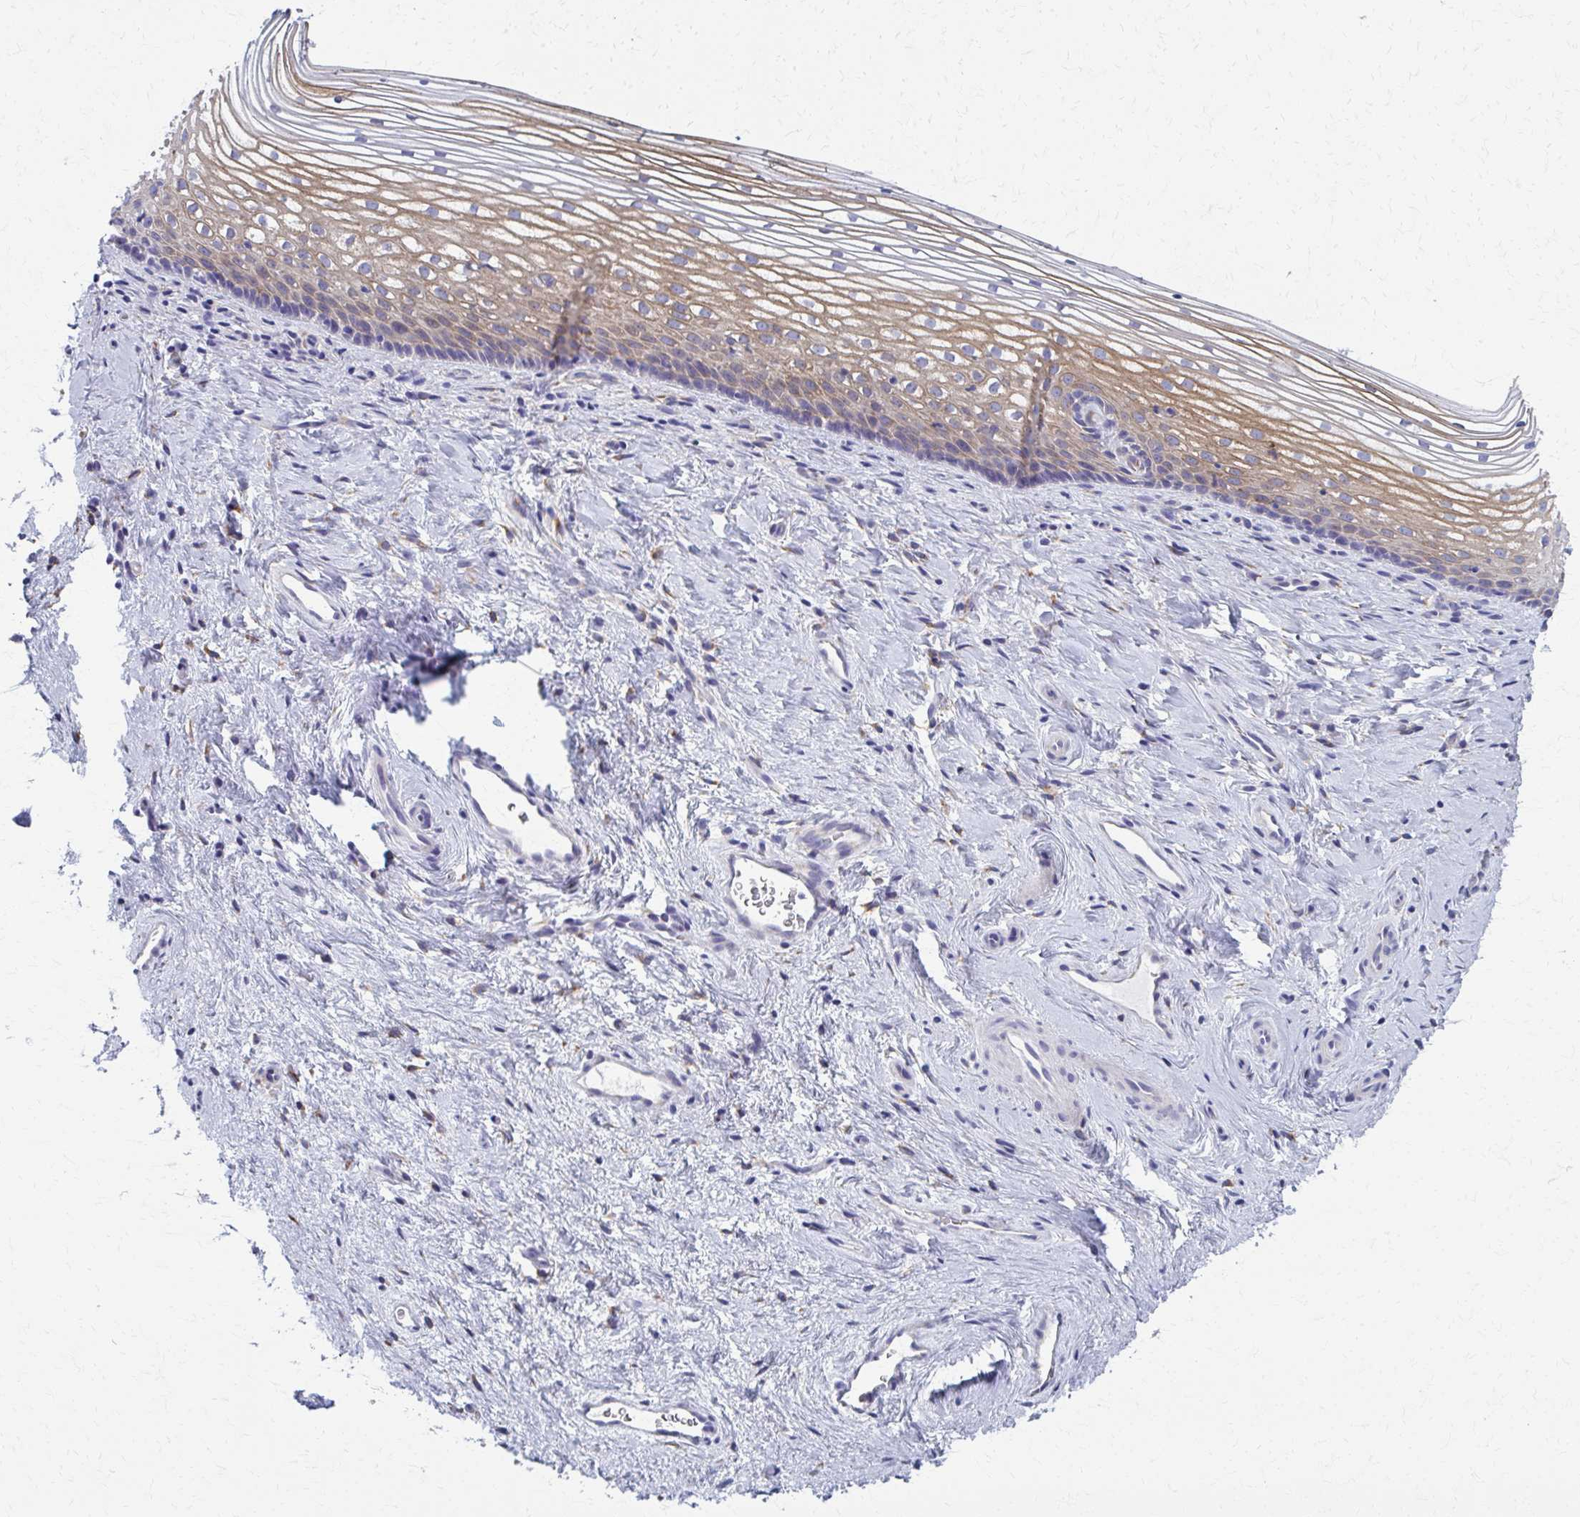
{"staining": {"intensity": "strong", "quantity": "25%-75%", "location": "cytoplasmic/membranous"}, "tissue": "vagina", "cell_type": "Squamous epithelial cells", "image_type": "normal", "snomed": [{"axis": "morphology", "description": "Normal tissue, NOS"}, {"axis": "topography", "description": "Vagina"}], "caption": "Immunohistochemistry (IHC) histopathology image of unremarkable vagina stained for a protein (brown), which demonstrates high levels of strong cytoplasmic/membranous expression in about 25%-75% of squamous epithelial cells.", "gene": "SPATS2L", "patient": {"sex": "female", "age": 51}}